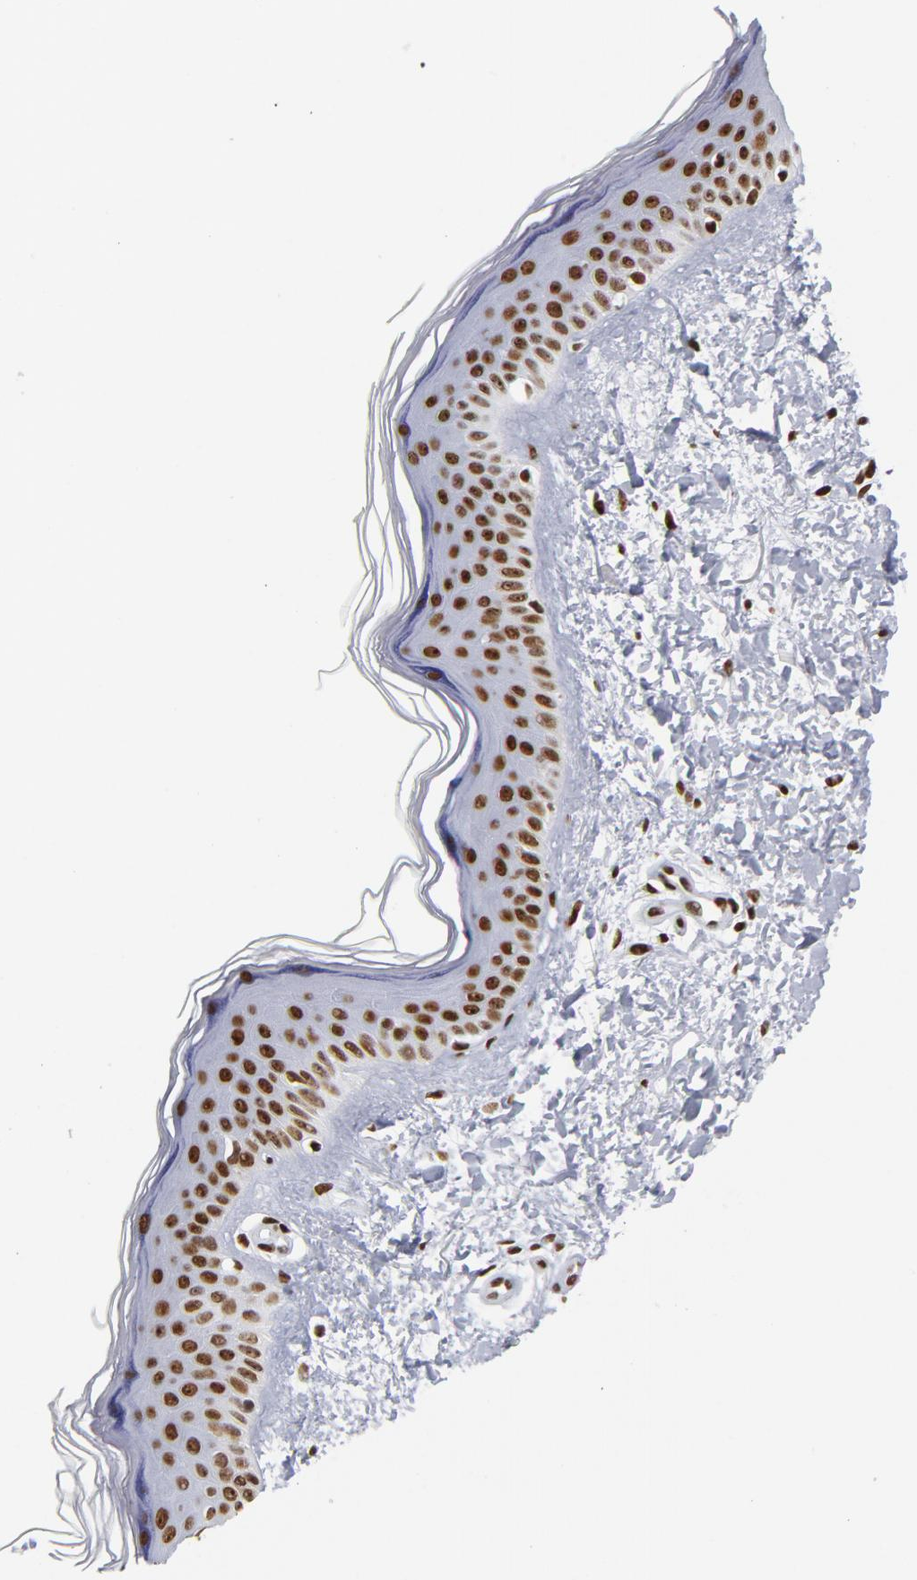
{"staining": {"intensity": "moderate", "quantity": ">75%", "location": "nuclear"}, "tissue": "skin", "cell_type": "Fibroblasts", "image_type": "normal", "snomed": [{"axis": "morphology", "description": "Normal tissue, NOS"}, {"axis": "topography", "description": "Skin"}], "caption": "High-magnification brightfield microscopy of normal skin stained with DAB (3,3'-diaminobenzidine) (brown) and counterstained with hematoxylin (blue). fibroblasts exhibit moderate nuclear staining is seen in about>75% of cells.", "gene": "TOP2B", "patient": {"sex": "female", "age": 19}}